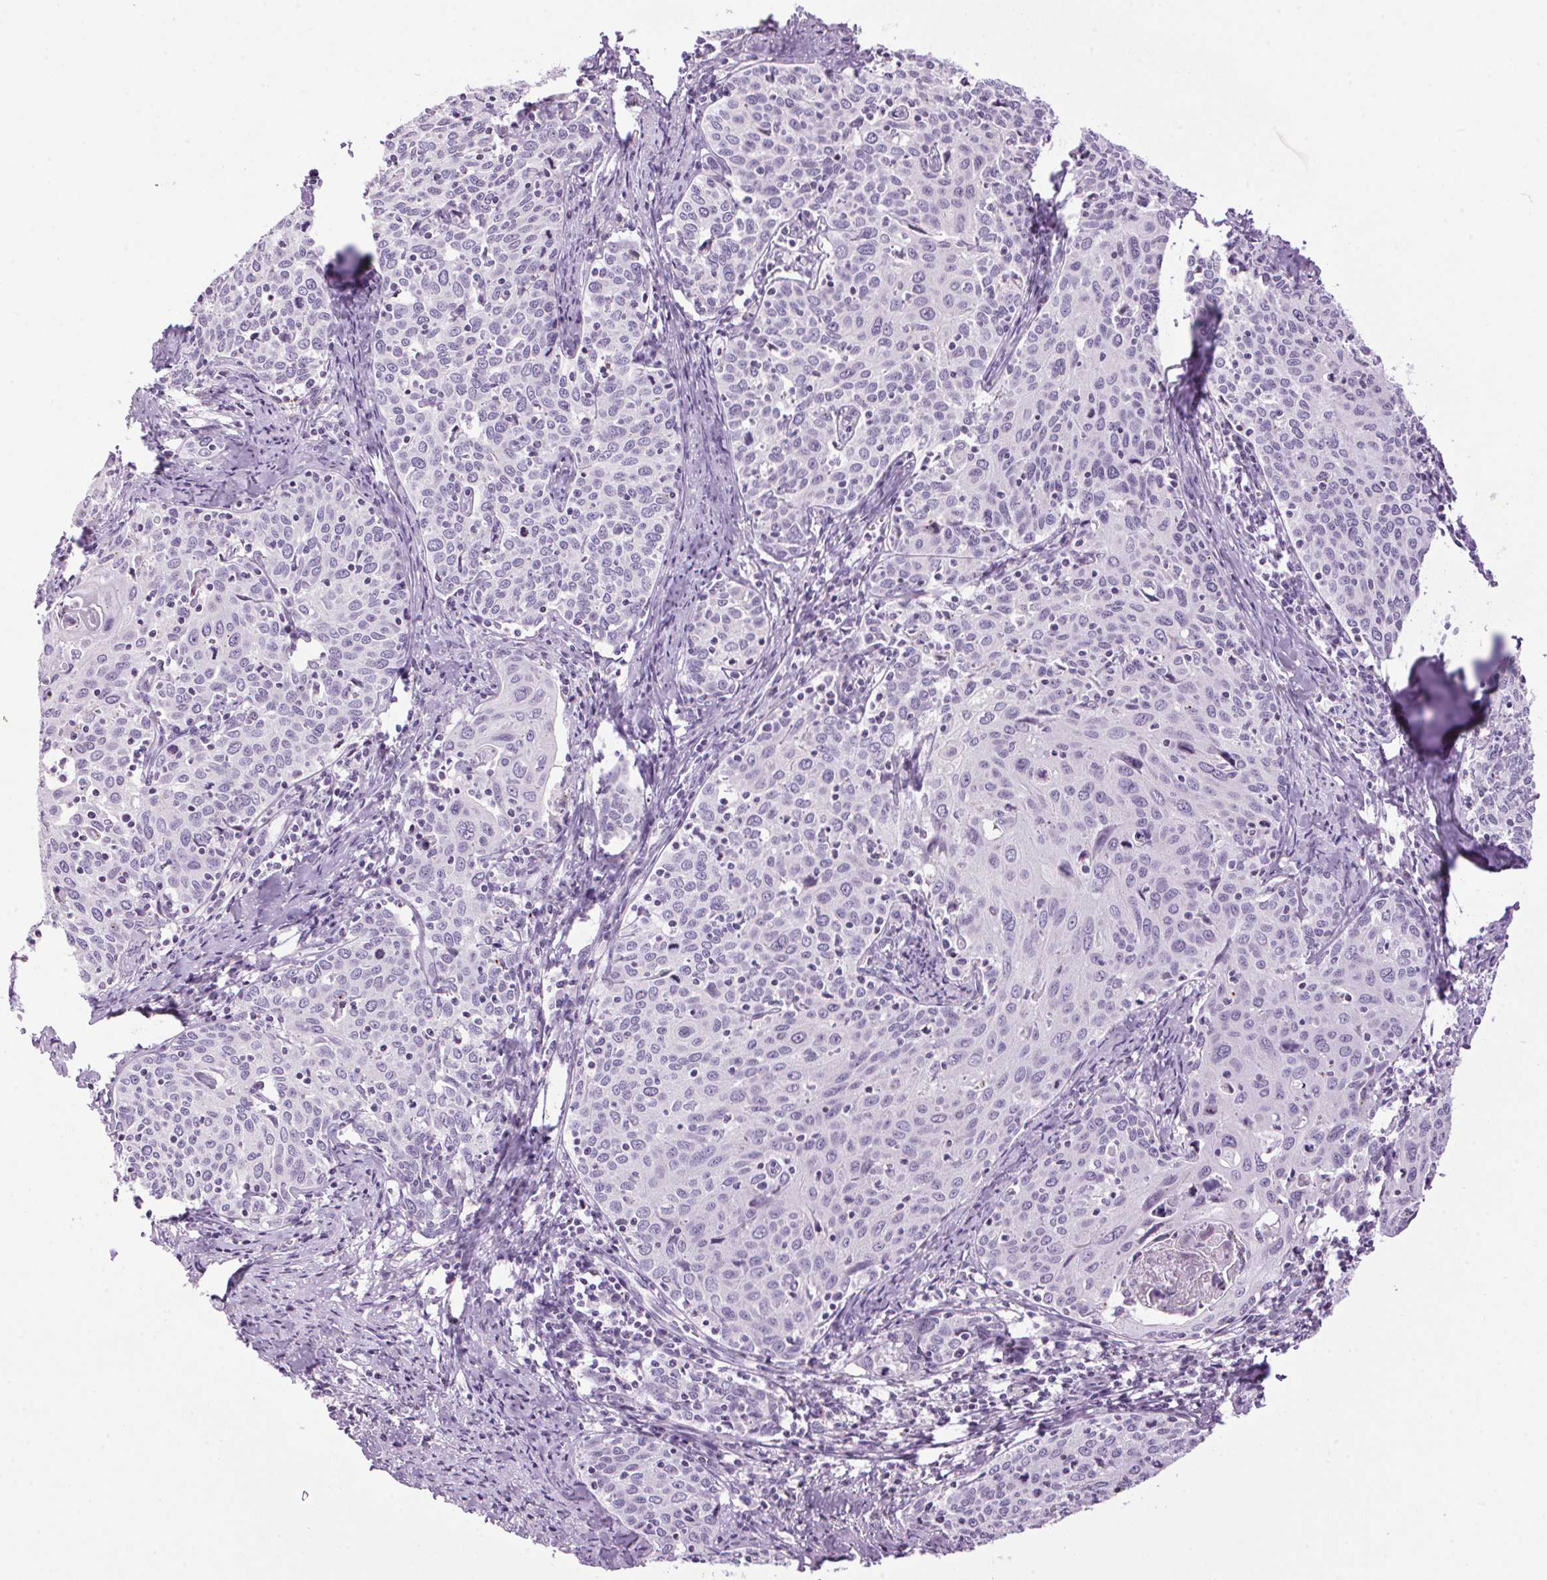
{"staining": {"intensity": "negative", "quantity": "none", "location": "none"}, "tissue": "cervical cancer", "cell_type": "Tumor cells", "image_type": "cancer", "snomed": [{"axis": "morphology", "description": "Squamous cell carcinoma, NOS"}, {"axis": "topography", "description": "Cervix"}], "caption": "Immunohistochemistry (IHC) histopathology image of neoplastic tissue: human cervical cancer stained with DAB displays no significant protein expression in tumor cells.", "gene": "TMEM88B", "patient": {"sex": "female", "age": 62}}